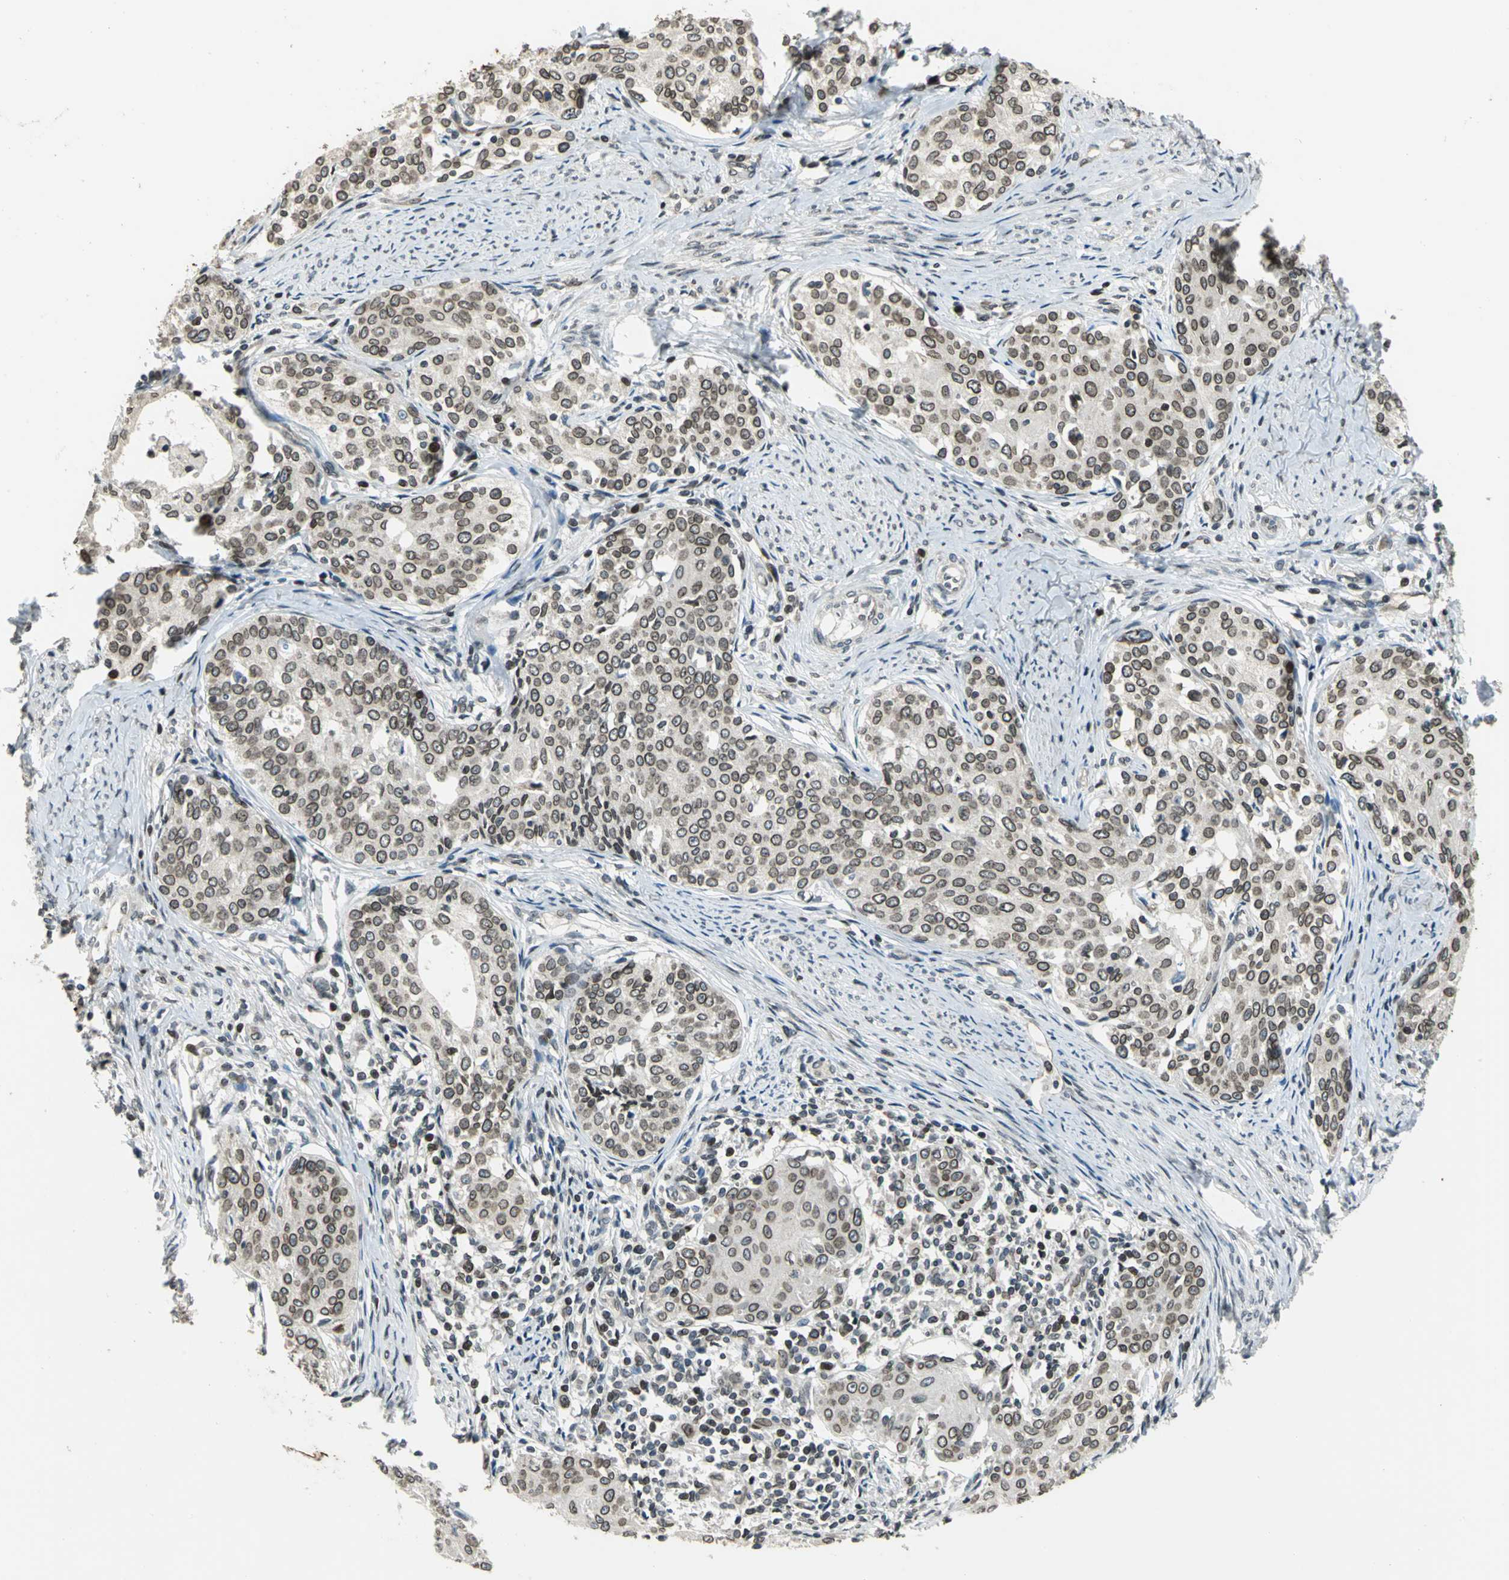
{"staining": {"intensity": "moderate", "quantity": "25%-75%", "location": "cytoplasmic/membranous,nuclear"}, "tissue": "cervical cancer", "cell_type": "Tumor cells", "image_type": "cancer", "snomed": [{"axis": "morphology", "description": "Squamous cell carcinoma, NOS"}, {"axis": "morphology", "description": "Adenocarcinoma, NOS"}, {"axis": "topography", "description": "Cervix"}], "caption": "Tumor cells show medium levels of moderate cytoplasmic/membranous and nuclear positivity in approximately 25%-75% of cells in cervical cancer.", "gene": "BRIP1", "patient": {"sex": "female", "age": 52}}